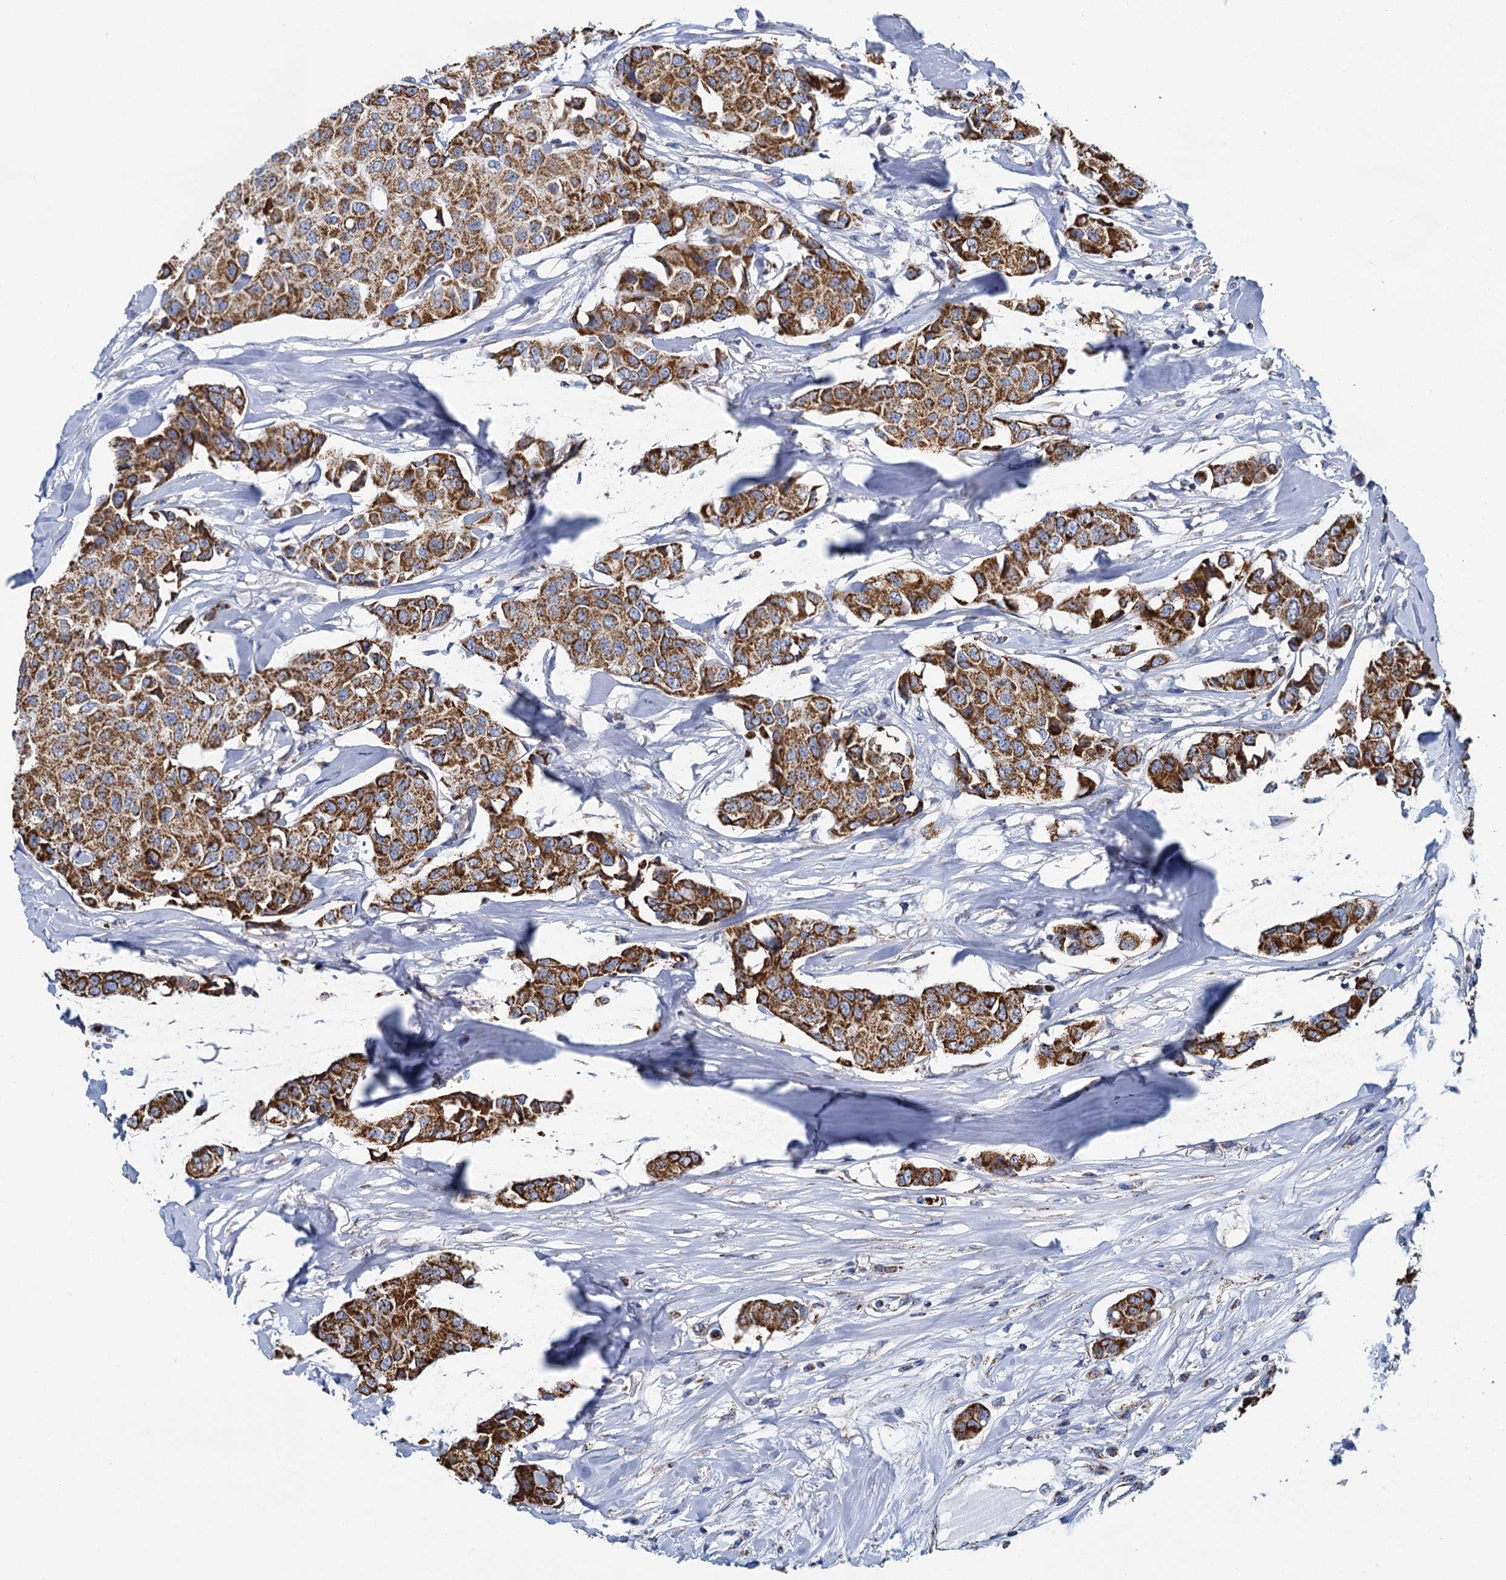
{"staining": {"intensity": "moderate", "quantity": ">75%", "location": "cytoplasmic/membranous"}, "tissue": "breast cancer", "cell_type": "Tumor cells", "image_type": "cancer", "snomed": [{"axis": "morphology", "description": "Duct carcinoma"}, {"axis": "topography", "description": "Breast"}], "caption": "Moderate cytoplasmic/membranous positivity is appreciated in about >75% of tumor cells in breast cancer. (Stains: DAB in brown, nuclei in blue, Microscopy: brightfield microscopy at high magnification).", "gene": "CCP110", "patient": {"sex": "female", "age": 80}}